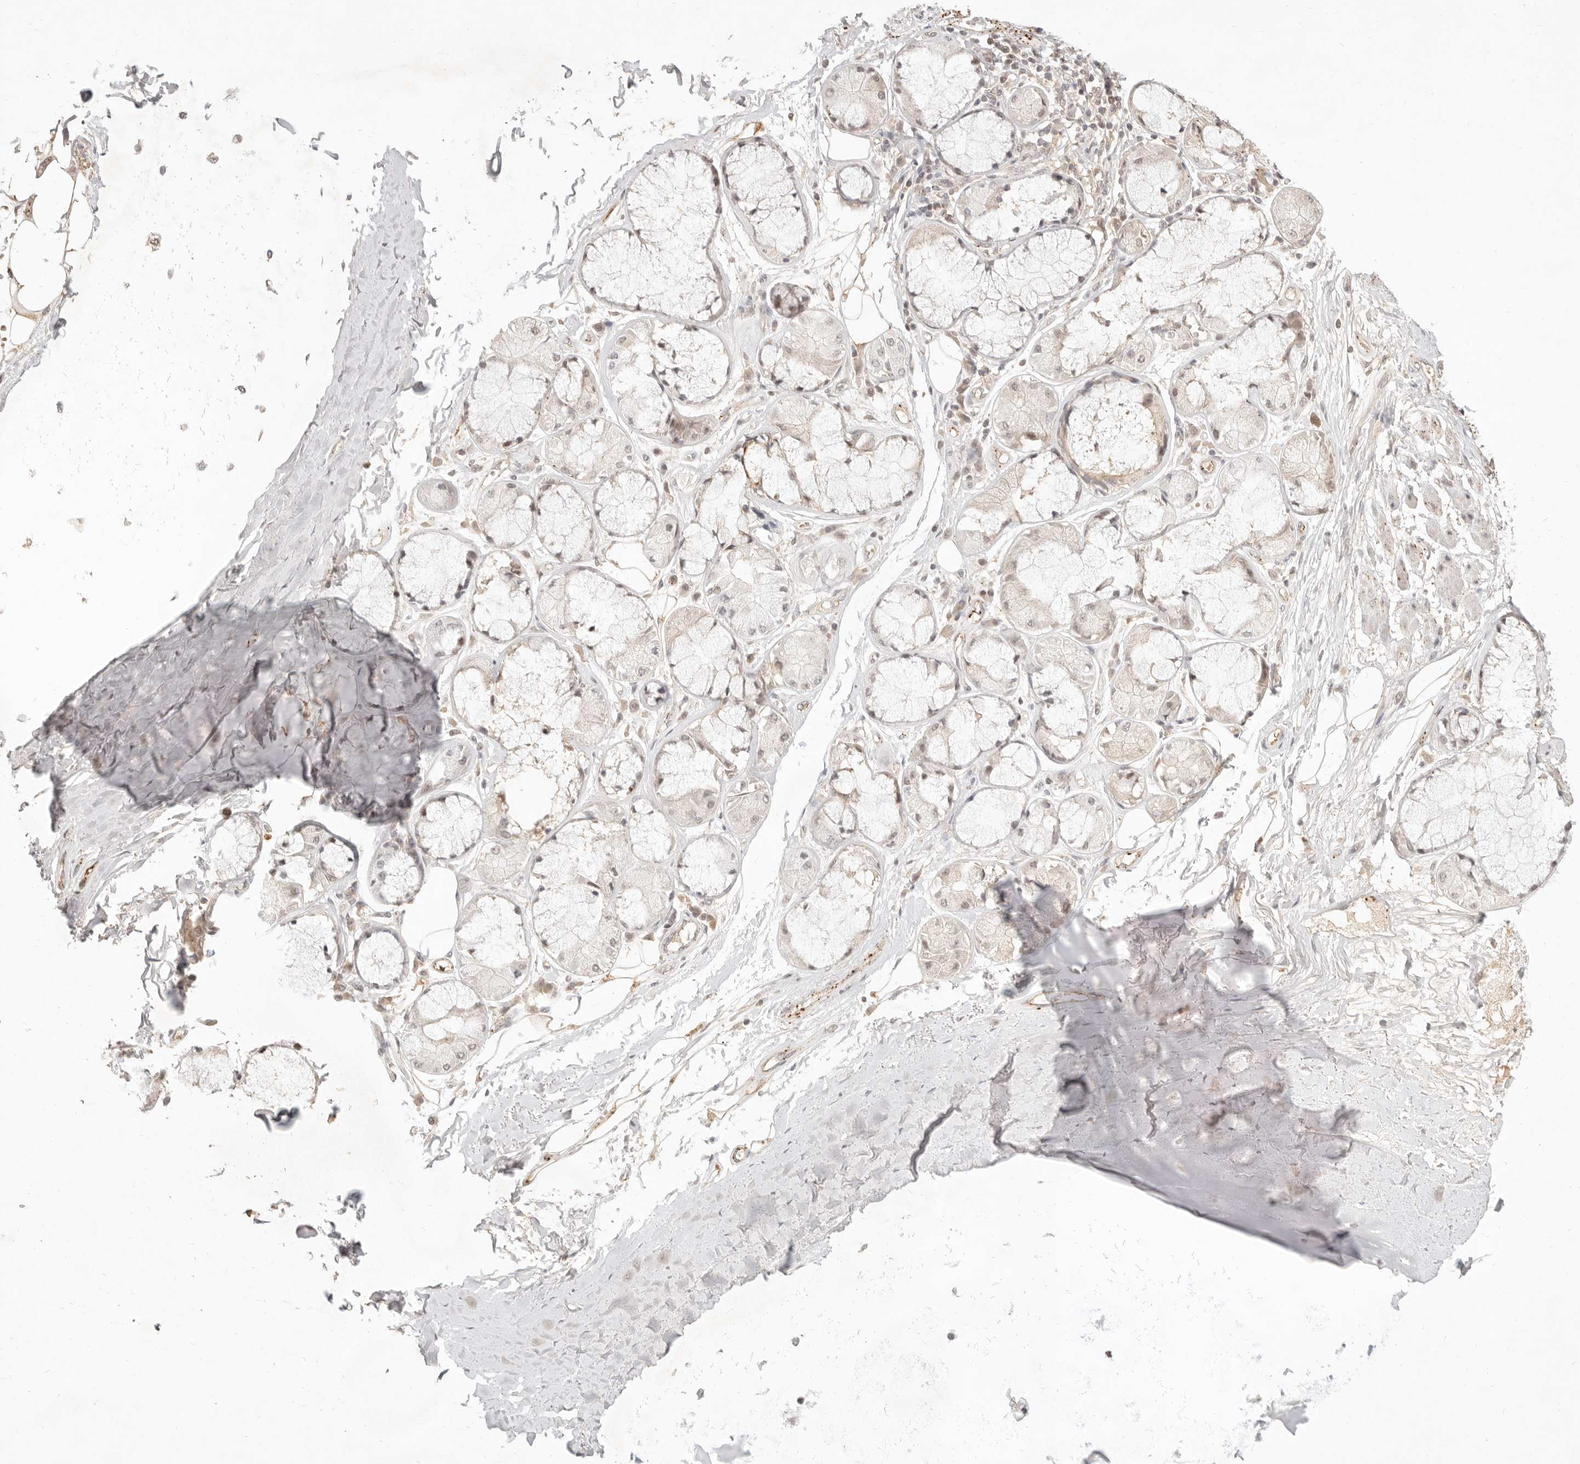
{"staining": {"intensity": "negative", "quantity": "none", "location": "none"}, "tissue": "adipose tissue", "cell_type": "Adipocytes", "image_type": "normal", "snomed": [{"axis": "morphology", "description": "Normal tissue, NOS"}, {"axis": "topography", "description": "Bronchus"}], "caption": "Adipose tissue stained for a protein using immunohistochemistry (IHC) reveals no staining adipocytes.", "gene": "MEP1A", "patient": {"sex": "male", "age": 66}}